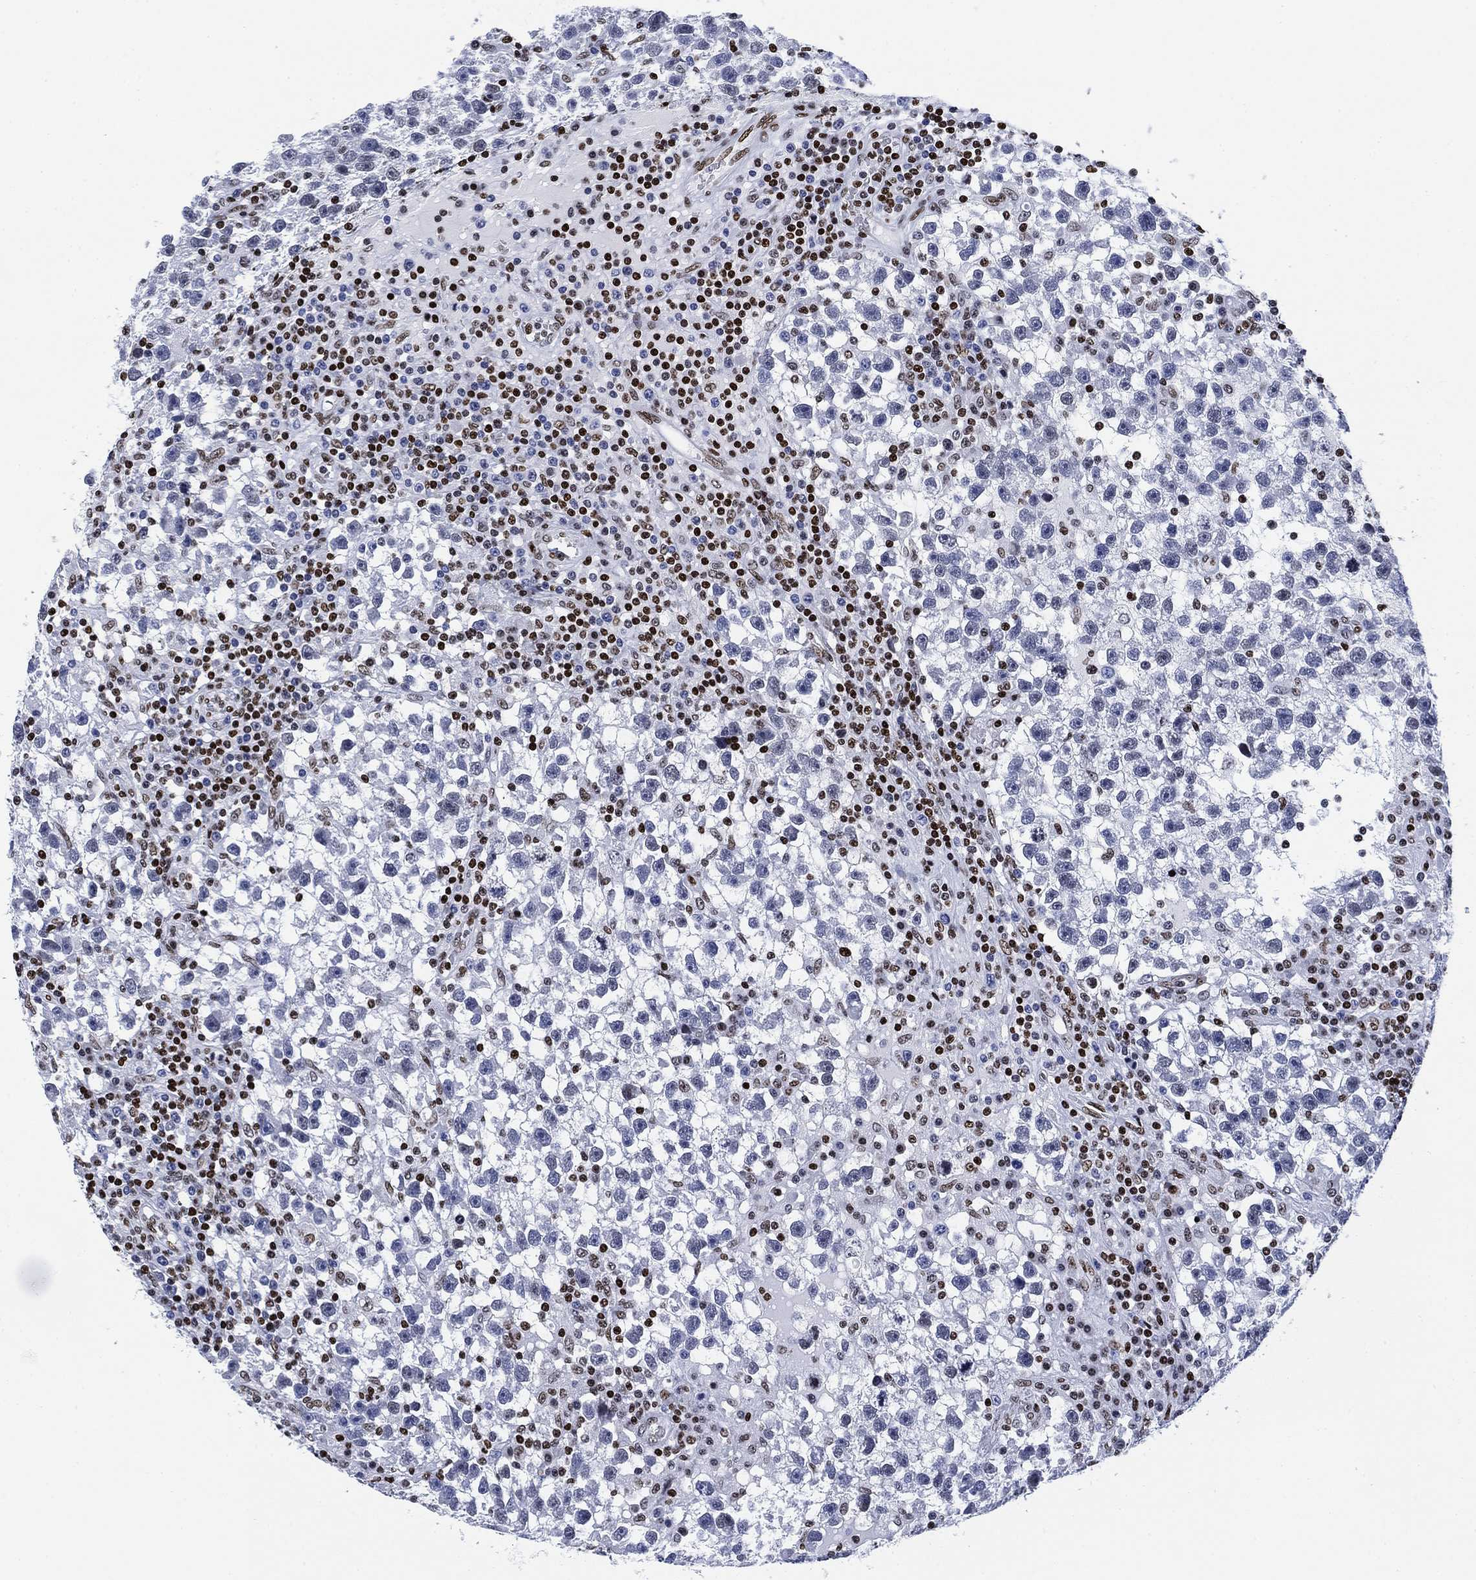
{"staining": {"intensity": "negative", "quantity": "none", "location": "none"}, "tissue": "testis cancer", "cell_type": "Tumor cells", "image_type": "cancer", "snomed": [{"axis": "morphology", "description": "Seminoma, NOS"}, {"axis": "topography", "description": "Testis"}], "caption": "This histopathology image is of testis seminoma stained with immunohistochemistry to label a protein in brown with the nuclei are counter-stained blue. There is no expression in tumor cells. (DAB (3,3'-diaminobenzidine) immunohistochemistry (IHC), high magnification).", "gene": "H1-10", "patient": {"sex": "male", "age": 47}}